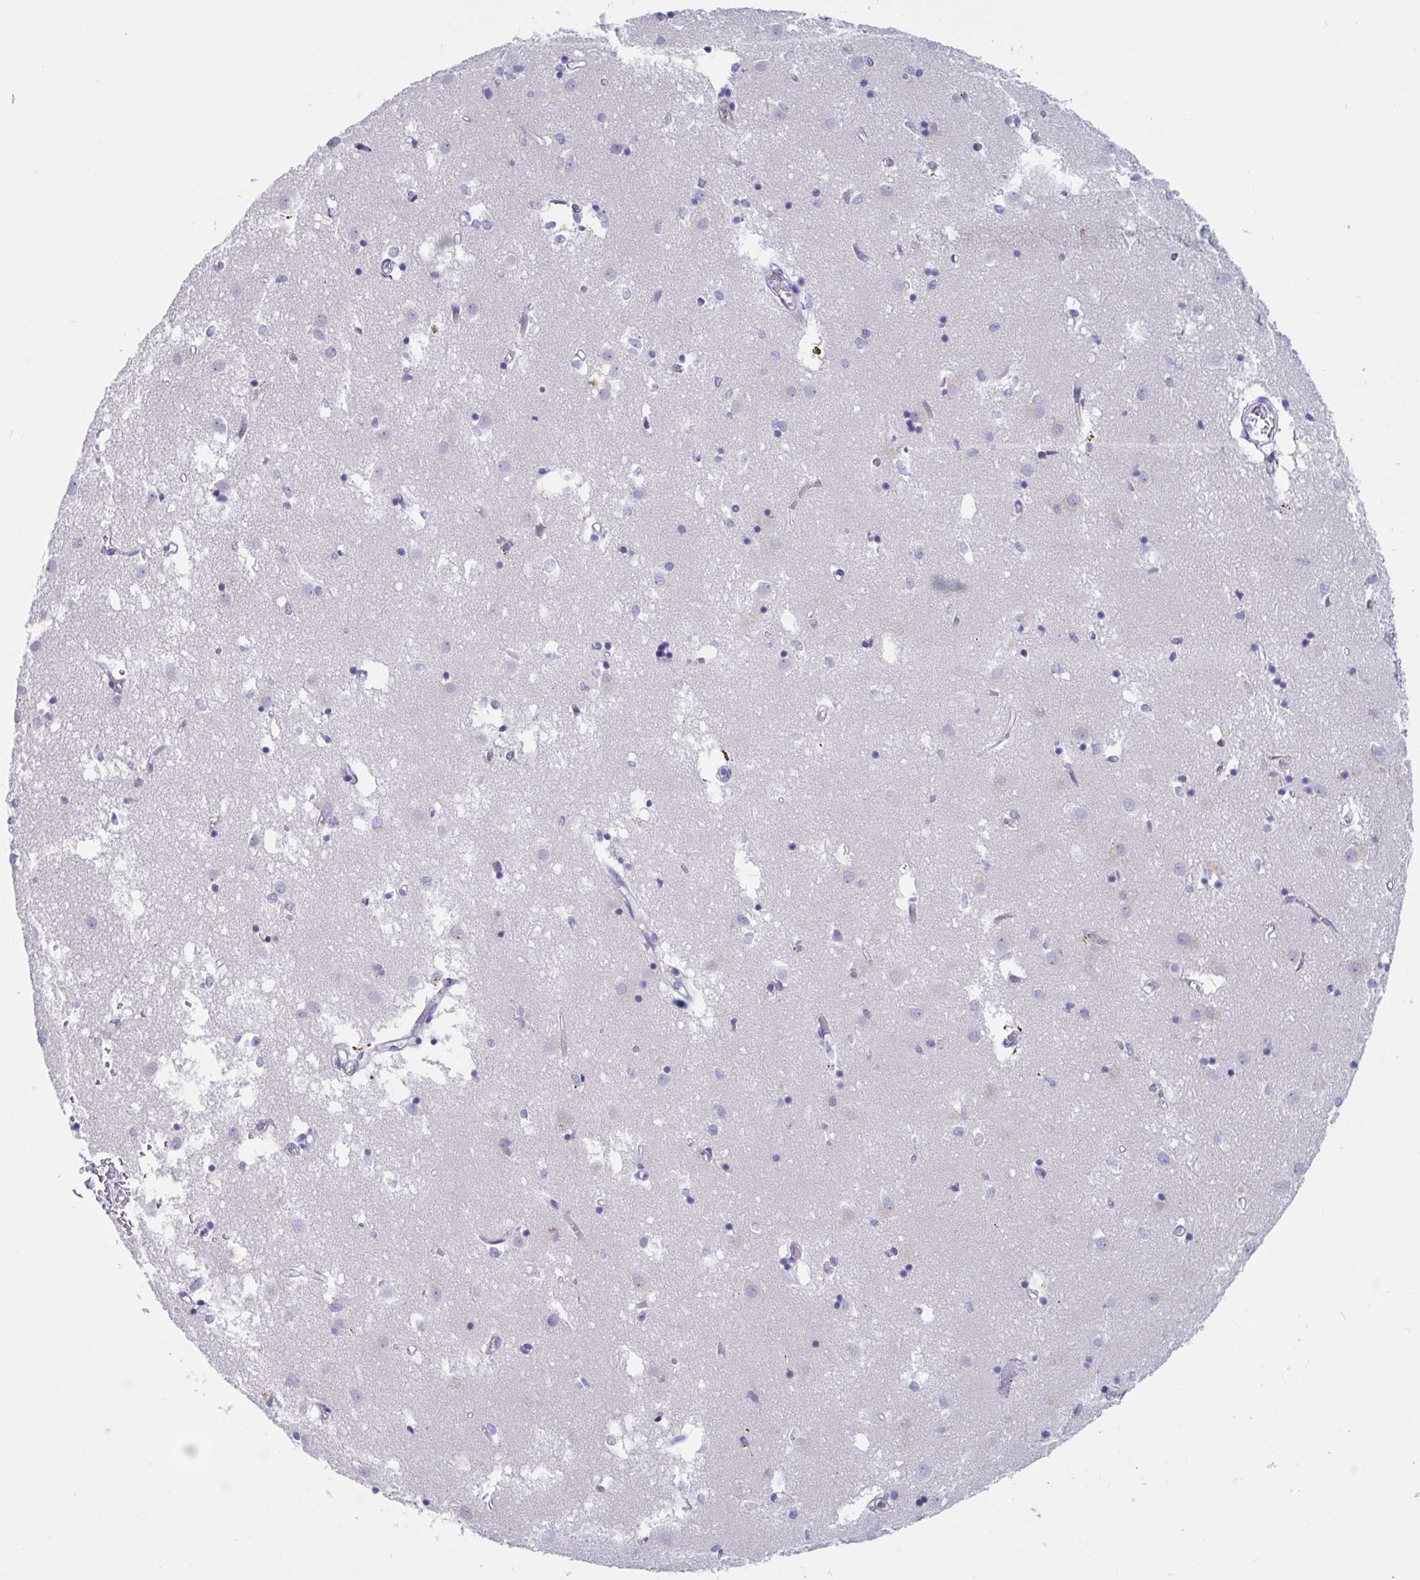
{"staining": {"intensity": "negative", "quantity": "none", "location": "none"}, "tissue": "caudate", "cell_type": "Glial cells", "image_type": "normal", "snomed": [{"axis": "morphology", "description": "Normal tissue, NOS"}, {"axis": "topography", "description": "Lateral ventricle wall"}], "caption": "Protein analysis of benign caudate shows no significant positivity in glial cells.", "gene": "ZNHIT2", "patient": {"sex": "male", "age": 70}}